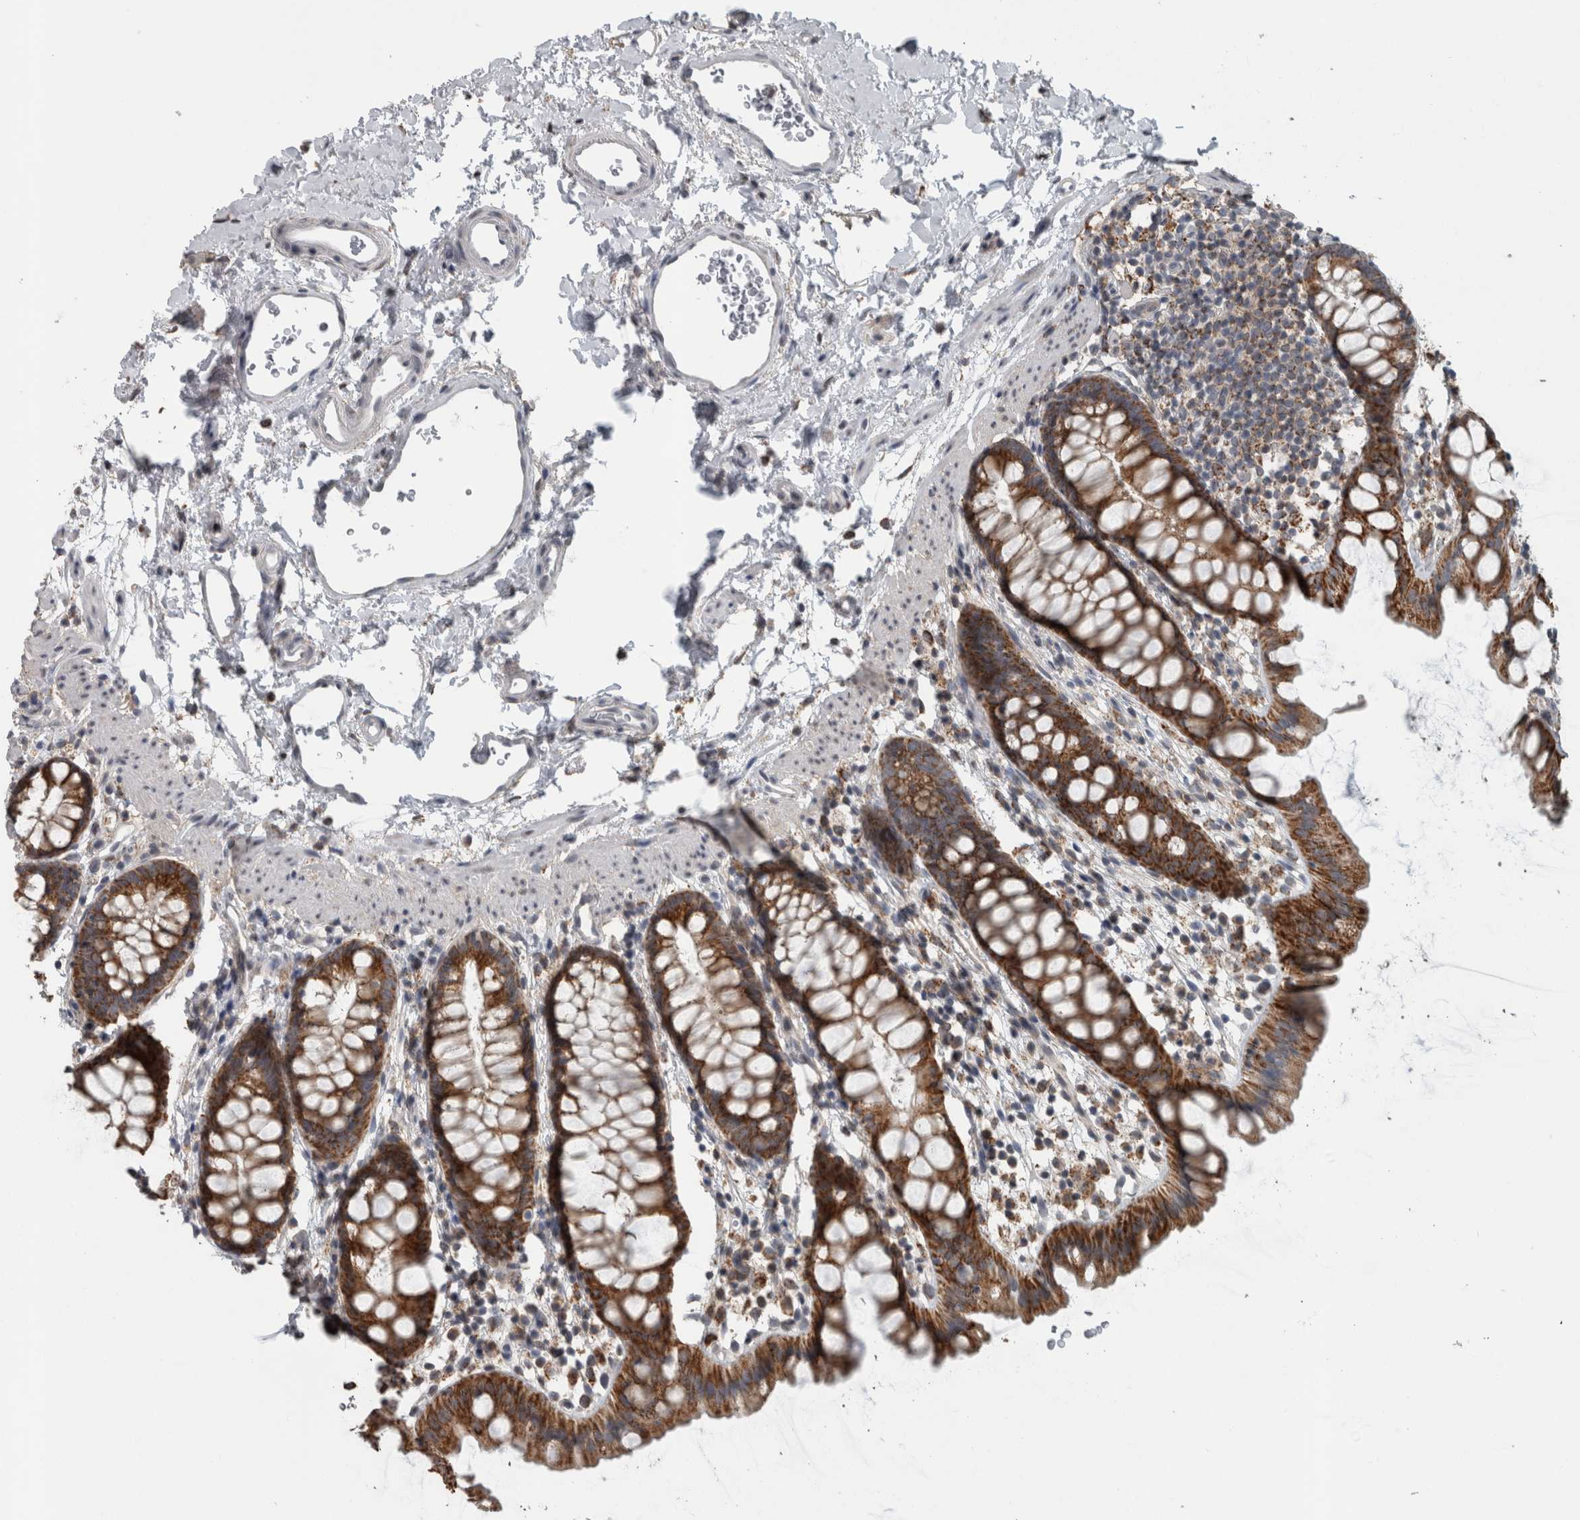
{"staining": {"intensity": "strong", "quantity": ">75%", "location": "cytoplasmic/membranous"}, "tissue": "rectum", "cell_type": "Glandular cells", "image_type": "normal", "snomed": [{"axis": "morphology", "description": "Normal tissue, NOS"}, {"axis": "topography", "description": "Rectum"}], "caption": "Immunohistochemistry (IHC) photomicrograph of benign rectum stained for a protein (brown), which exhibits high levels of strong cytoplasmic/membranous expression in about >75% of glandular cells.", "gene": "ACSF2", "patient": {"sex": "female", "age": 65}}